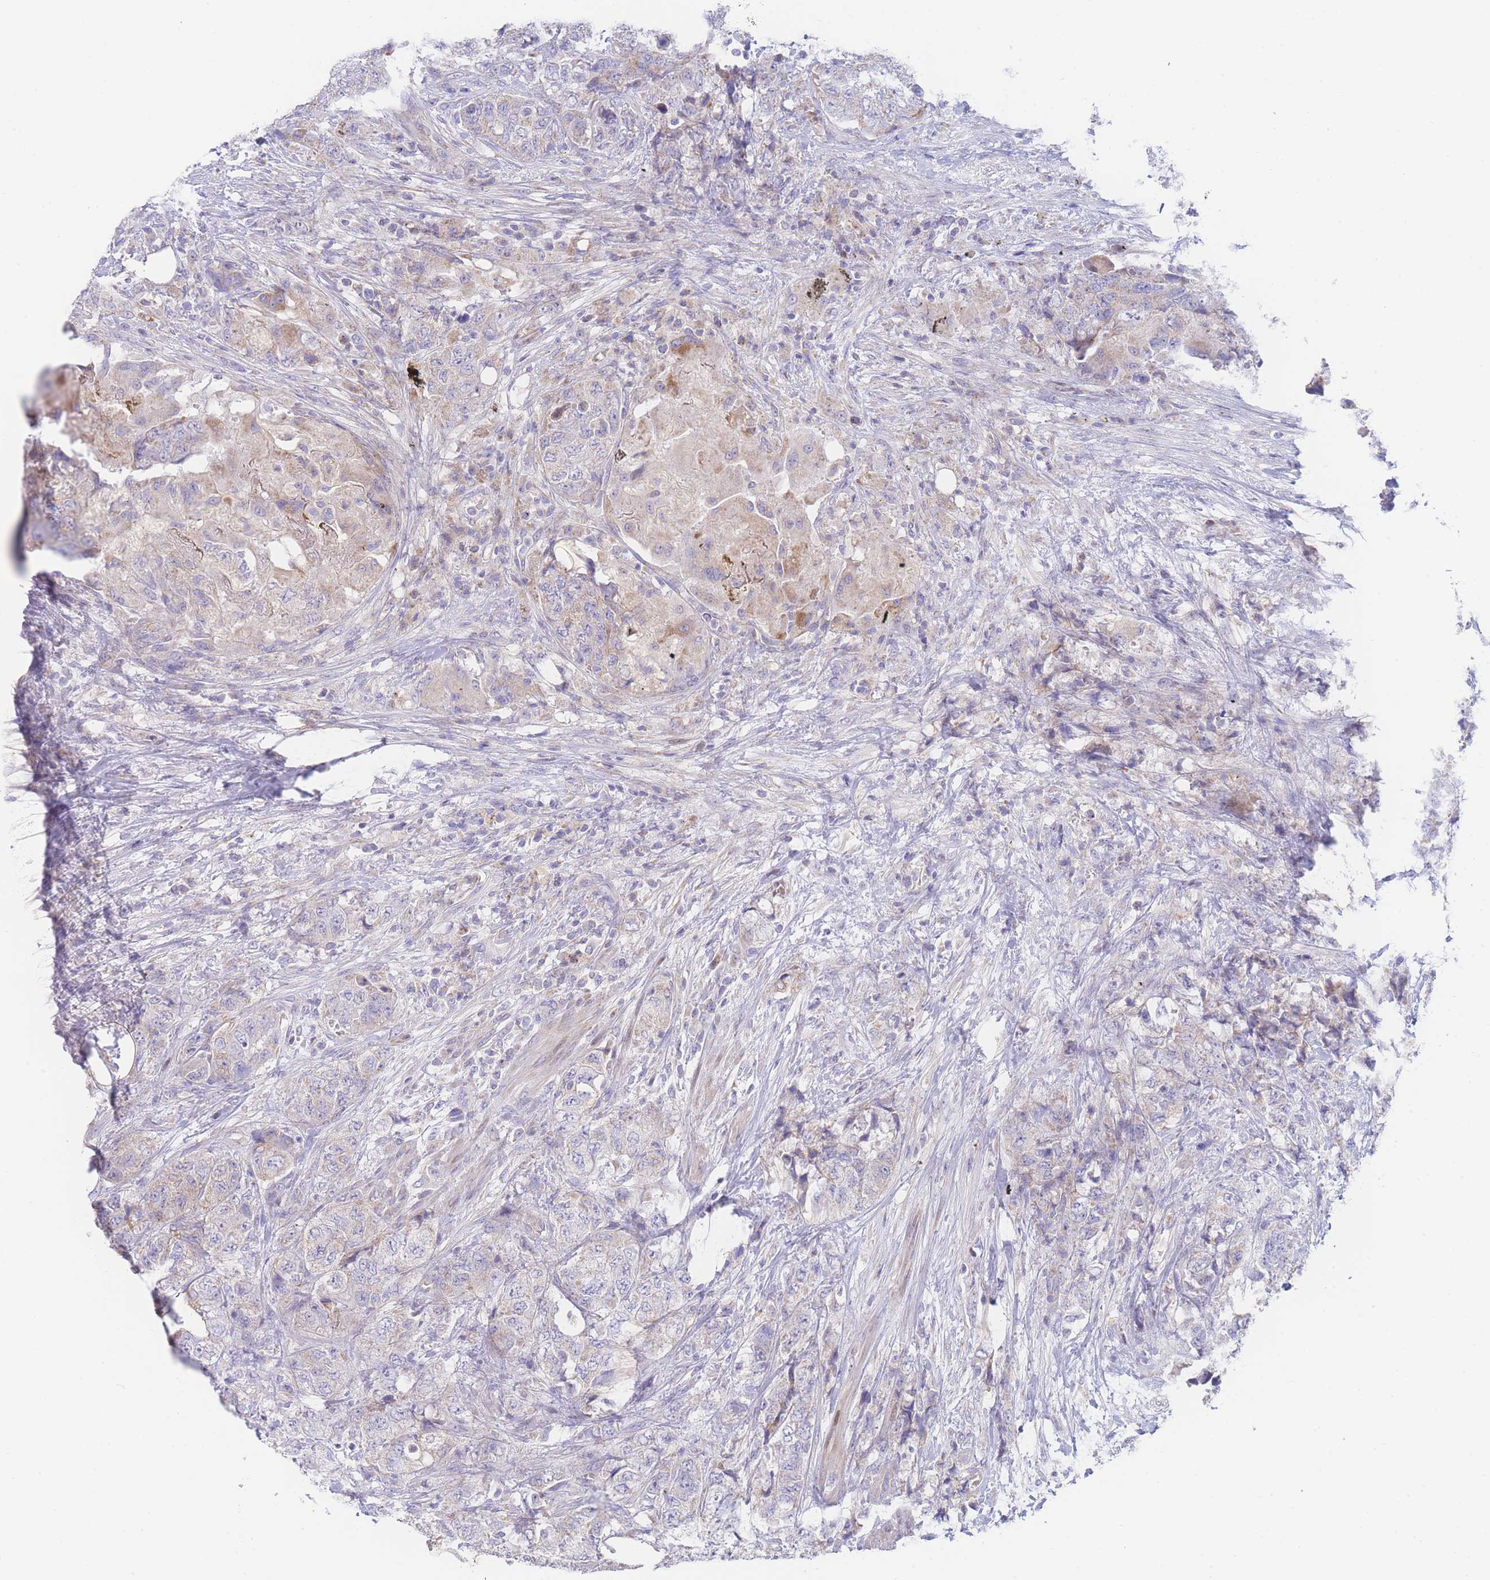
{"staining": {"intensity": "weak", "quantity": "<25%", "location": "cytoplasmic/membranous"}, "tissue": "urothelial cancer", "cell_type": "Tumor cells", "image_type": "cancer", "snomed": [{"axis": "morphology", "description": "Urothelial carcinoma, High grade"}, {"axis": "topography", "description": "Urinary bladder"}], "caption": "DAB immunohistochemical staining of human urothelial carcinoma (high-grade) reveals no significant positivity in tumor cells.", "gene": "GPAM", "patient": {"sex": "female", "age": 78}}